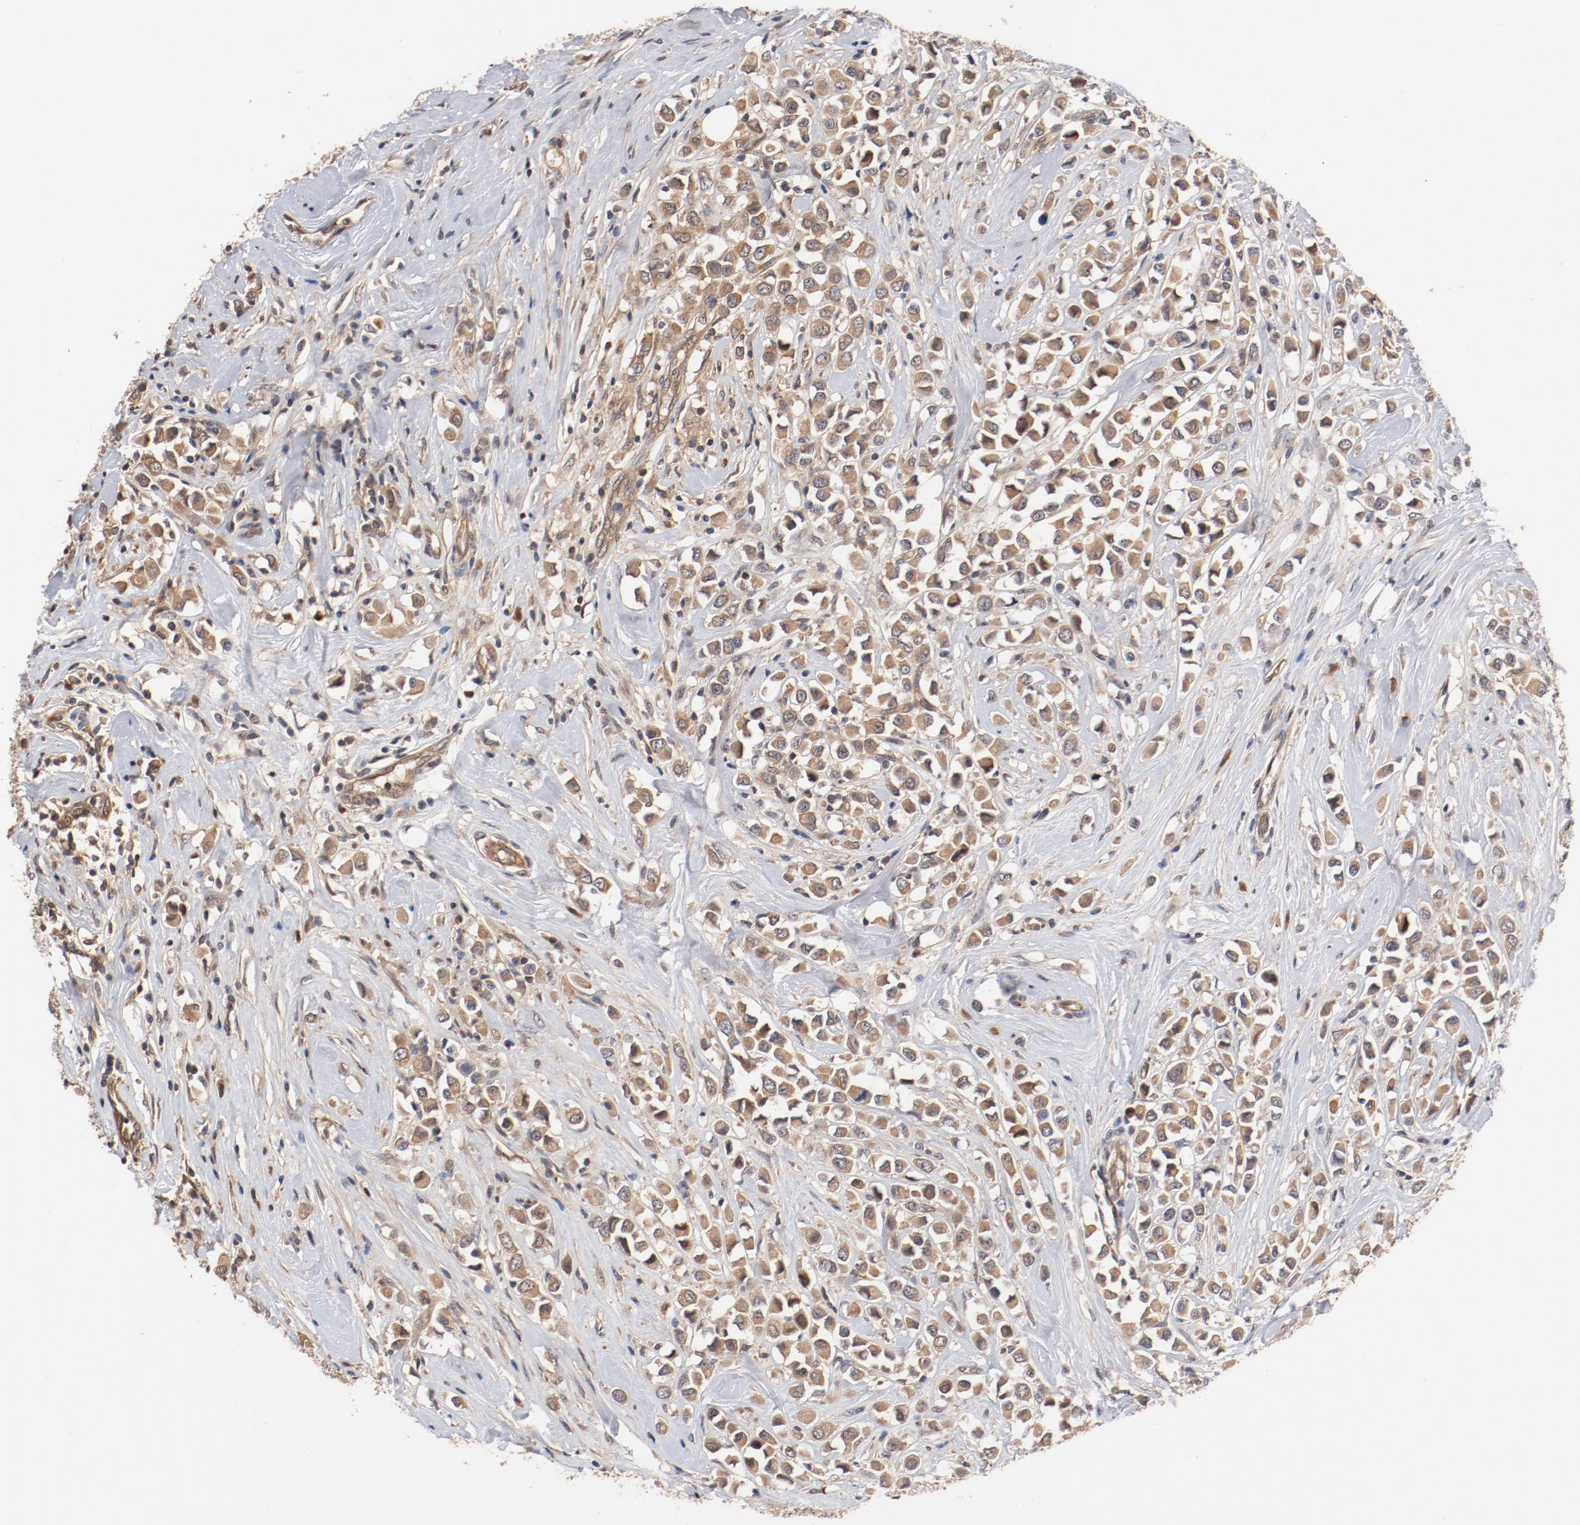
{"staining": {"intensity": "weak", "quantity": ">75%", "location": "cytoplasmic/membranous"}, "tissue": "breast cancer", "cell_type": "Tumor cells", "image_type": "cancer", "snomed": [{"axis": "morphology", "description": "Duct carcinoma"}, {"axis": "topography", "description": "Breast"}], "caption": "Protein expression analysis of human breast cancer (intraductal carcinoma) reveals weak cytoplasmic/membranous positivity in about >75% of tumor cells.", "gene": "PITPNM2", "patient": {"sex": "female", "age": 61}}